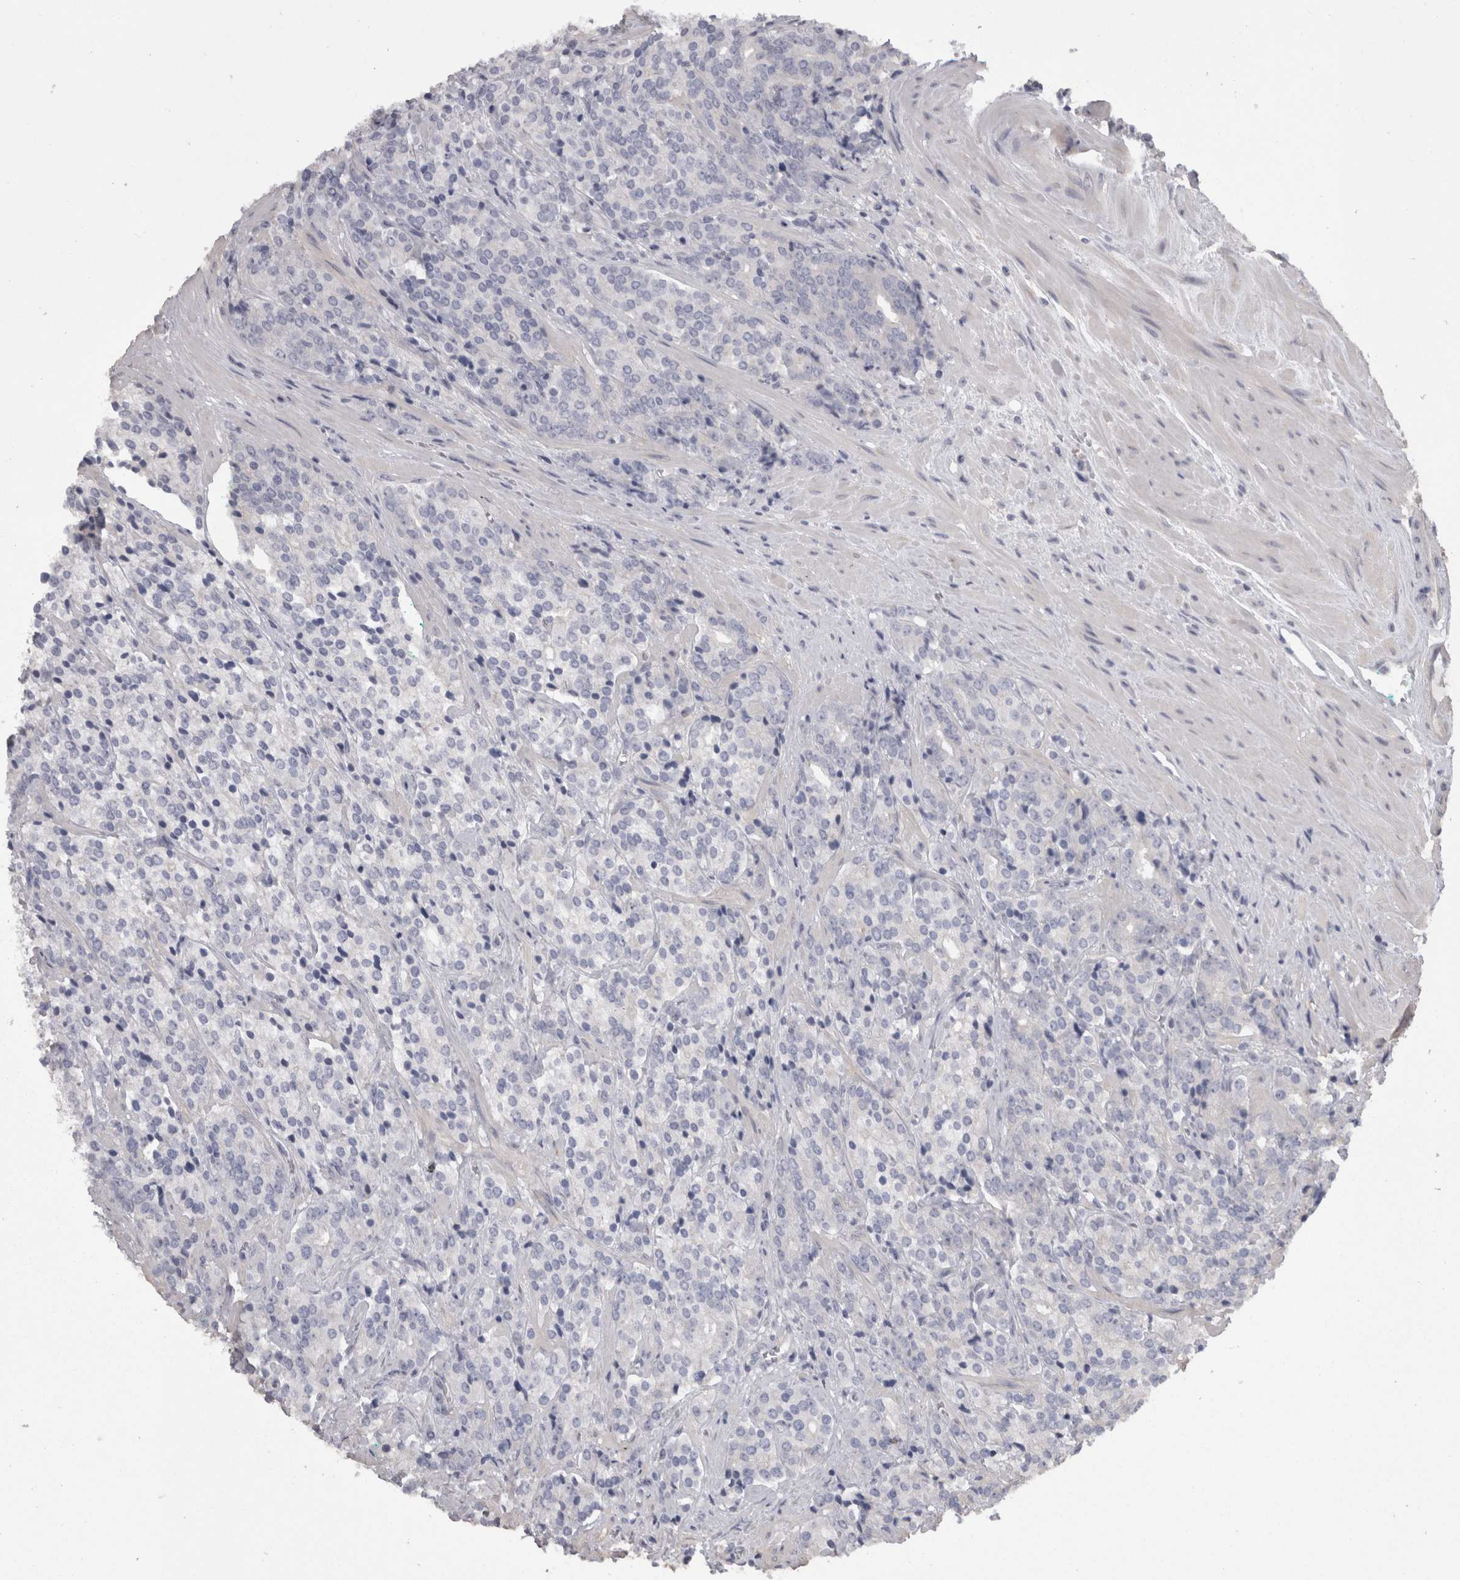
{"staining": {"intensity": "negative", "quantity": "none", "location": "none"}, "tissue": "prostate cancer", "cell_type": "Tumor cells", "image_type": "cancer", "snomed": [{"axis": "morphology", "description": "Adenocarcinoma, High grade"}, {"axis": "topography", "description": "Prostate"}], "caption": "DAB (3,3'-diaminobenzidine) immunohistochemical staining of adenocarcinoma (high-grade) (prostate) reveals no significant positivity in tumor cells.", "gene": "CAMK2D", "patient": {"sex": "male", "age": 71}}